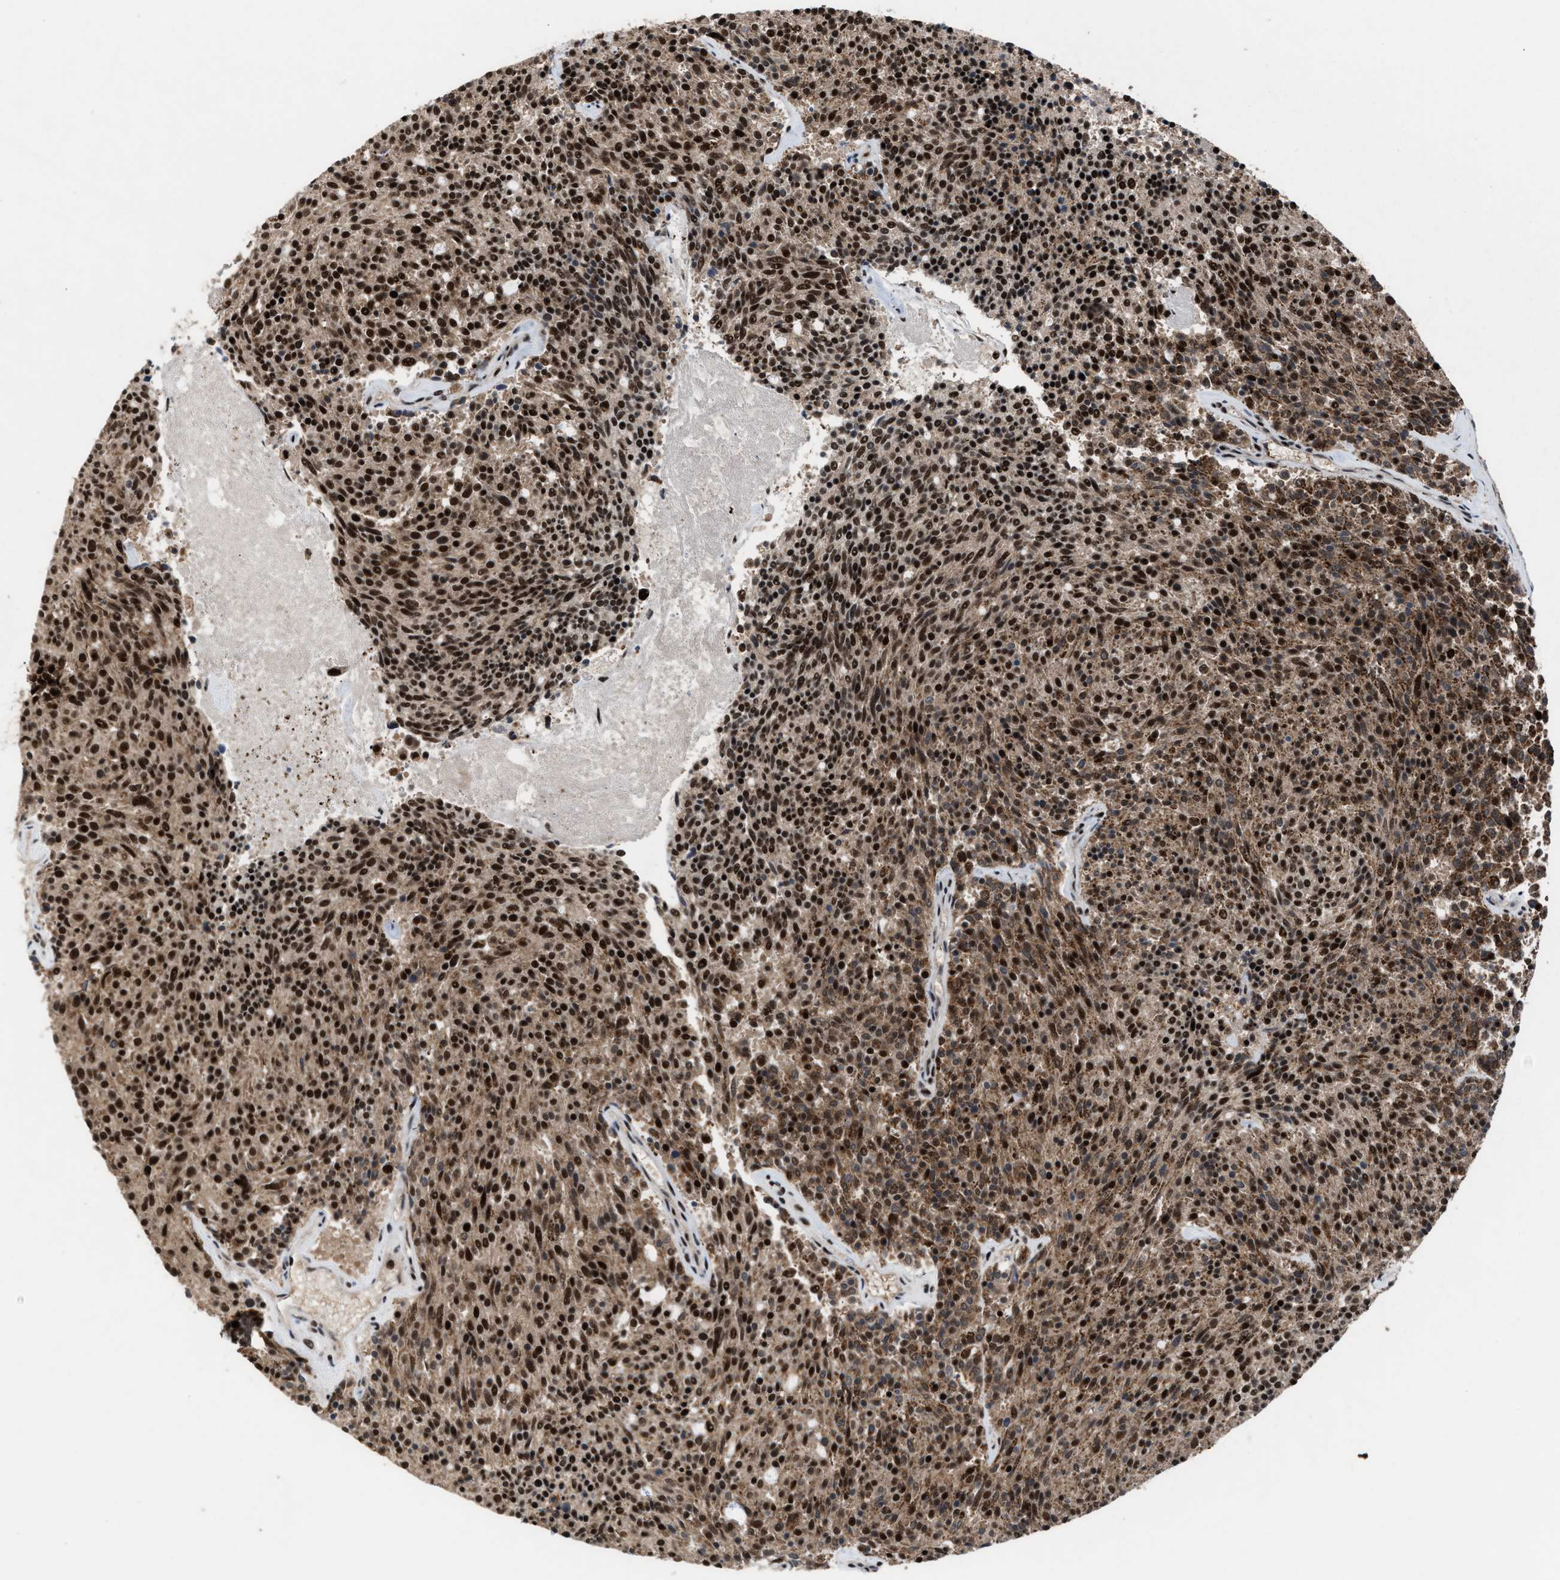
{"staining": {"intensity": "strong", "quantity": ">75%", "location": "cytoplasmic/membranous,nuclear"}, "tissue": "carcinoid", "cell_type": "Tumor cells", "image_type": "cancer", "snomed": [{"axis": "morphology", "description": "Carcinoid, malignant, NOS"}, {"axis": "topography", "description": "Pancreas"}], "caption": "Immunohistochemistry (IHC) staining of carcinoid (malignant), which demonstrates high levels of strong cytoplasmic/membranous and nuclear positivity in about >75% of tumor cells indicating strong cytoplasmic/membranous and nuclear protein staining. The staining was performed using DAB (brown) for protein detection and nuclei were counterstained in hematoxylin (blue).", "gene": "PRPF4", "patient": {"sex": "female", "age": 54}}